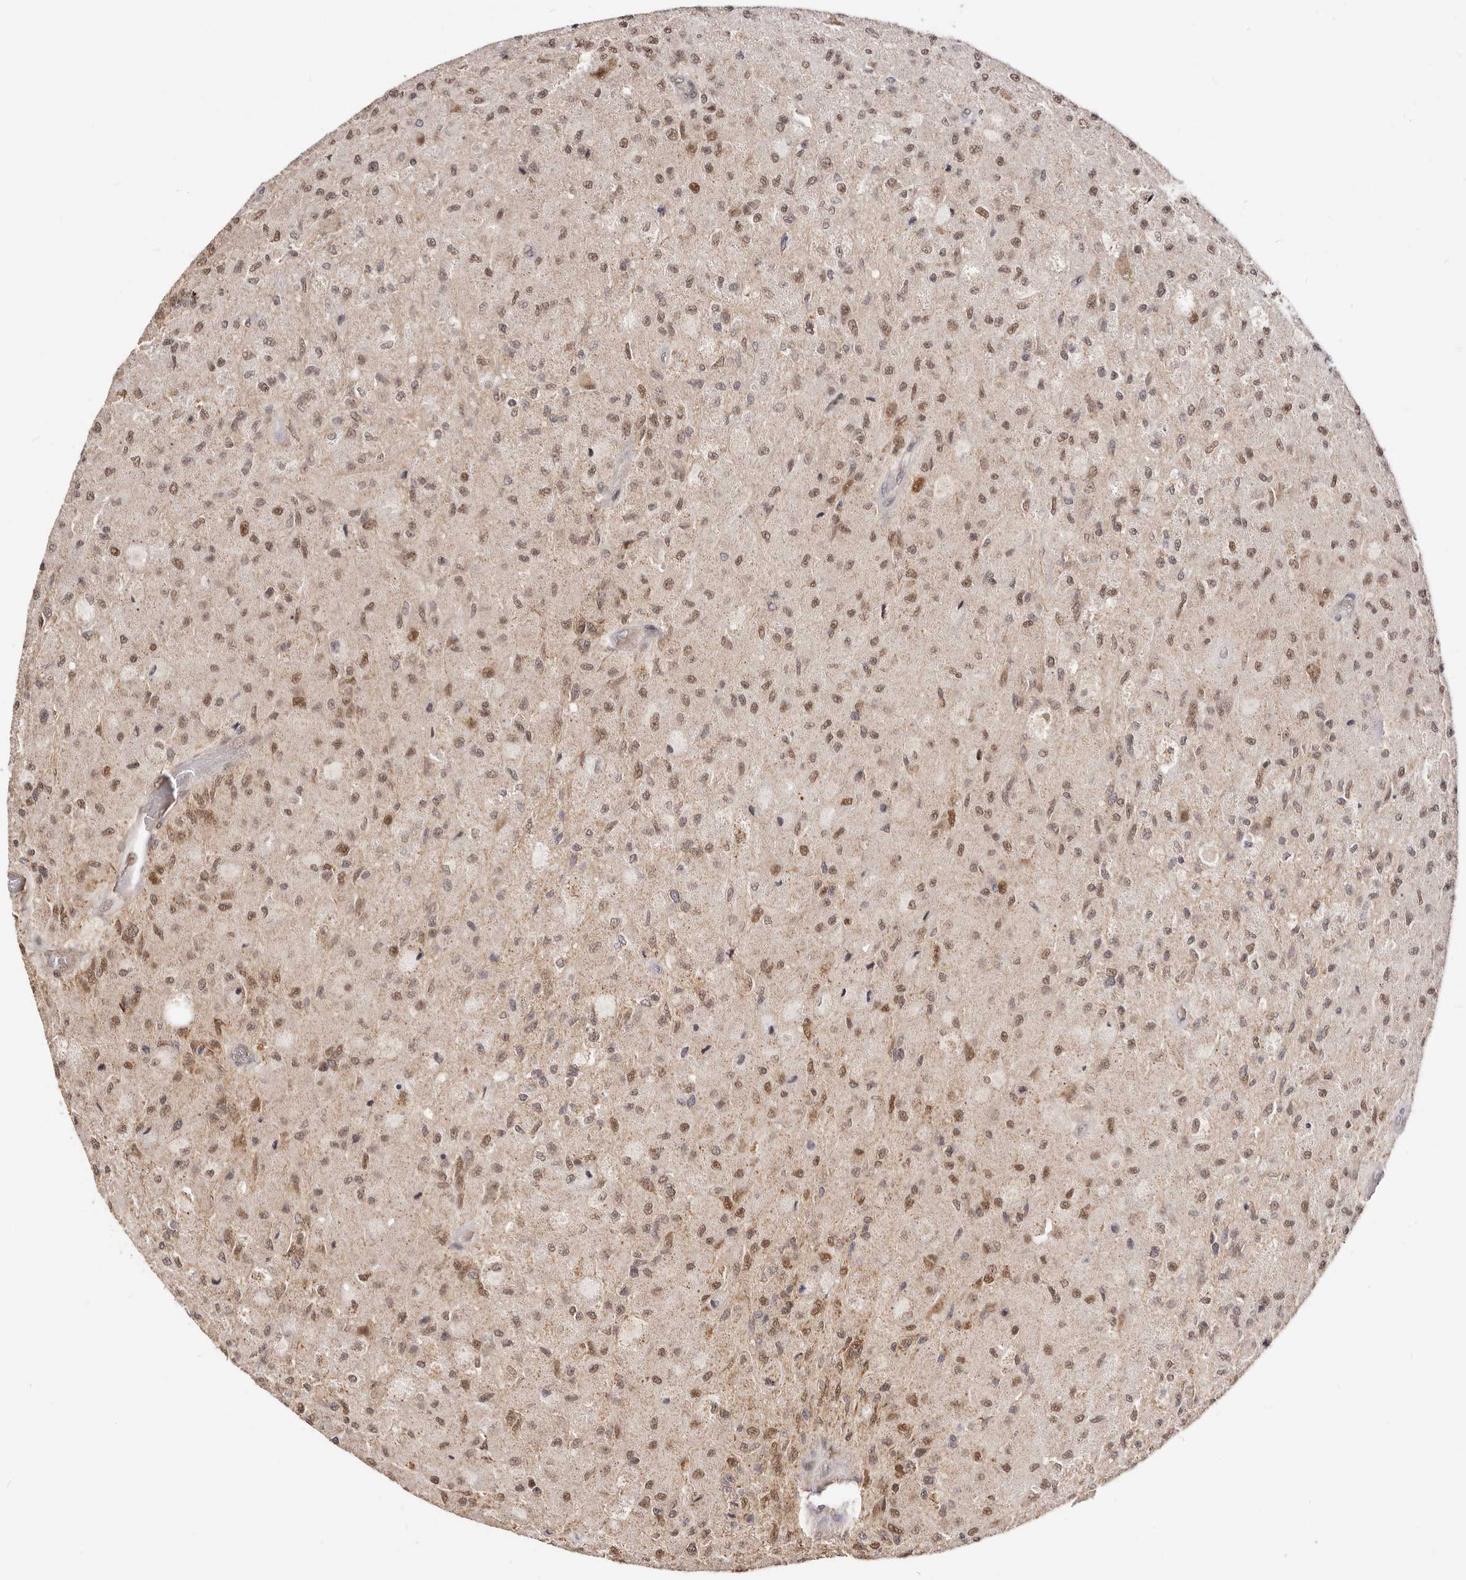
{"staining": {"intensity": "moderate", "quantity": ">75%", "location": "nuclear"}, "tissue": "glioma", "cell_type": "Tumor cells", "image_type": "cancer", "snomed": [{"axis": "morphology", "description": "Normal tissue, NOS"}, {"axis": "morphology", "description": "Glioma, malignant, High grade"}, {"axis": "topography", "description": "Cerebral cortex"}], "caption": "A medium amount of moderate nuclear positivity is seen in approximately >75% of tumor cells in malignant high-grade glioma tissue. The staining was performed using DAB to visualize the protein expression in brown, while the nuclei were stained in blue with hematoxylin (Magnification: 20x).", "gene": "SEC14L1", "patient": {"sex": "male", "age": 77}}